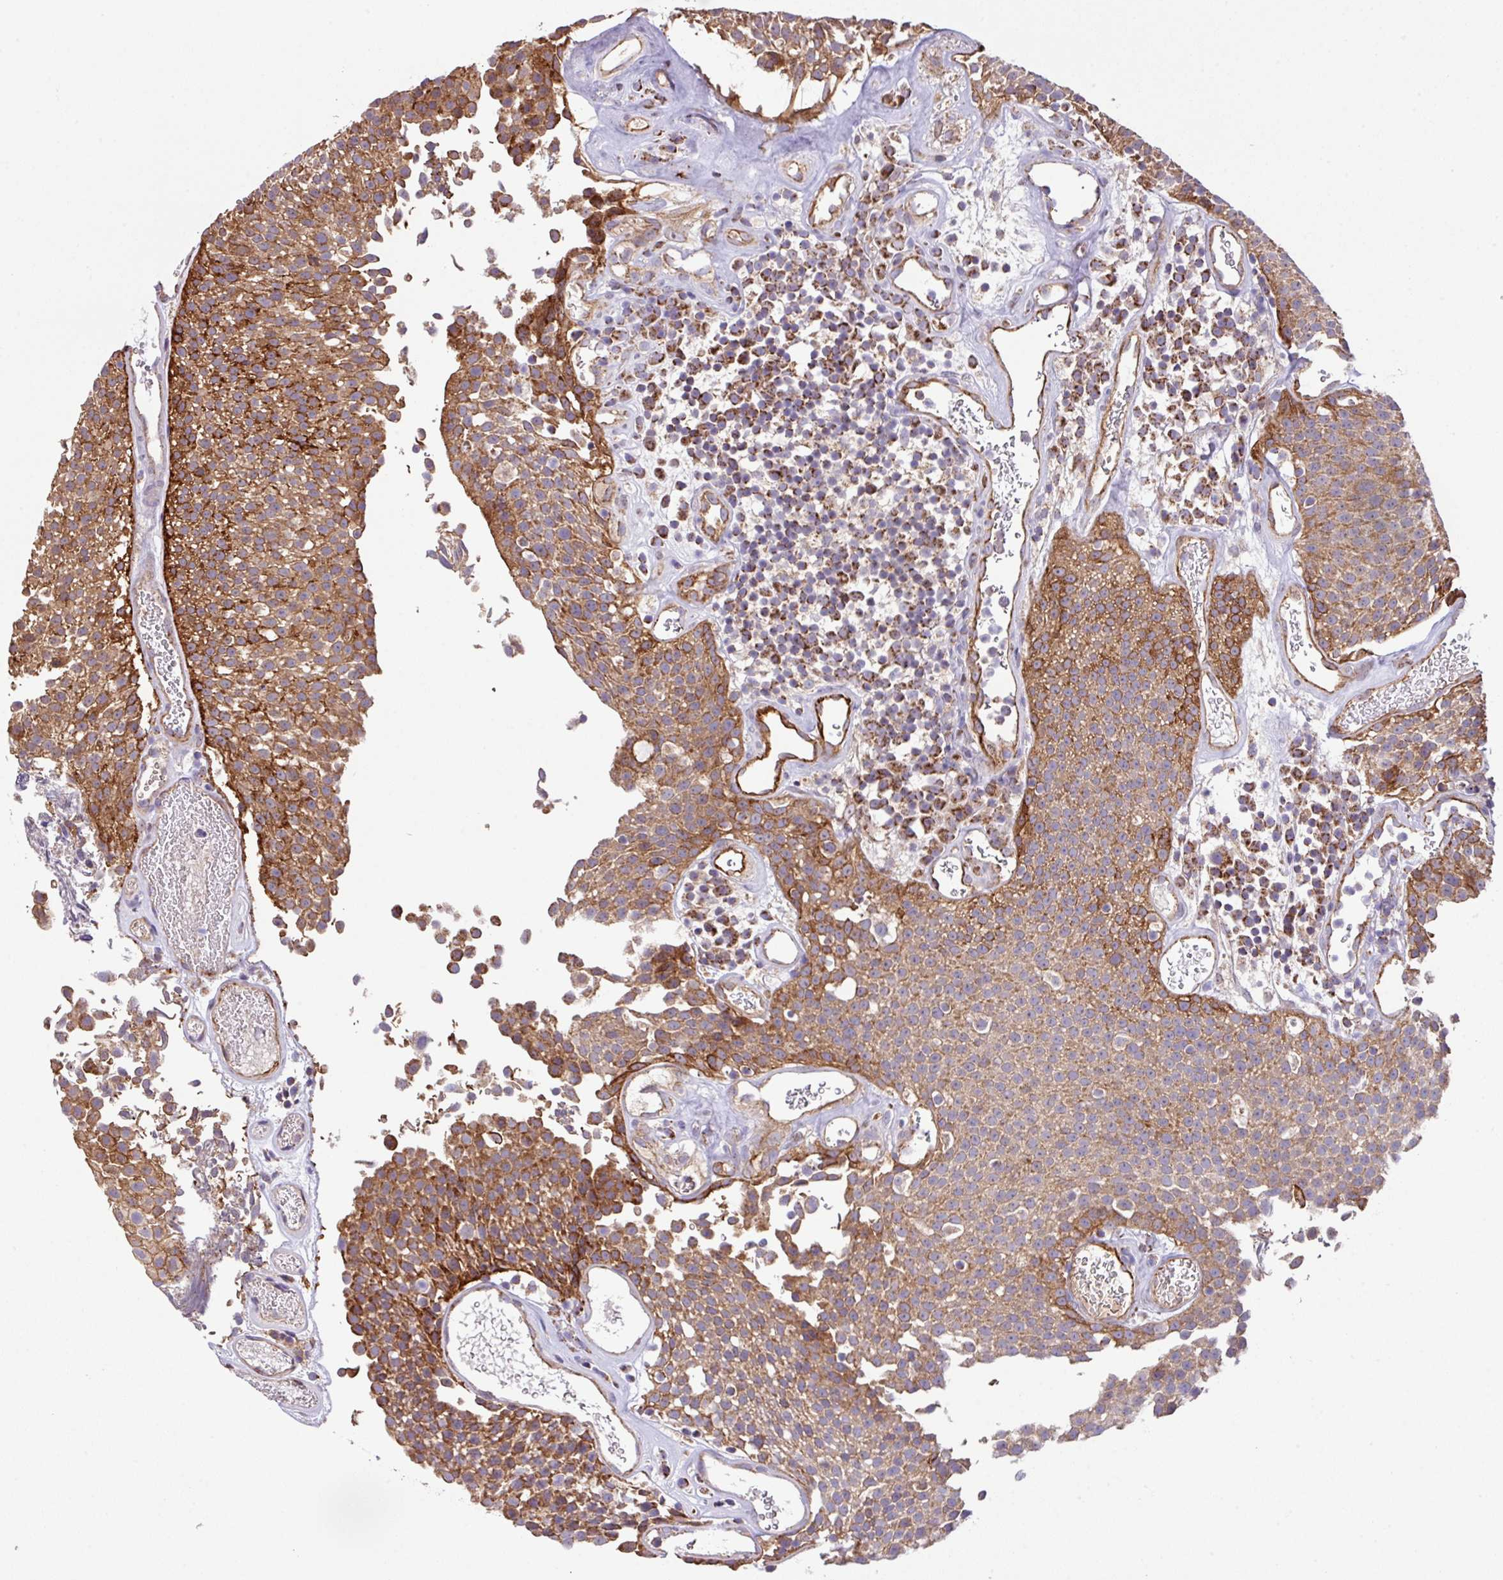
{"staining": {"intensity": "moderate", "quantity": ">75%", "location": "cytoplasmic/membranous"}, "tissue": "urothelial cancer", "cell_type": "Tumor cells", "image_type": "cancer", "snomed": [{"axis": "morphology", "description": "Urothelial carcinoma, Low grade"}, {"axis": "topography", "description": "Urinary bladder"}], "caption": "High-power microscopy captured an IHC photomicrograph of urothelial carcinoma (low-grade), revealing moderate cytoplasmic/membranous positivity in about >75% of tumor cells.", "gene": "LRRC53", "patient": {"sex": "female", "age": 79}}